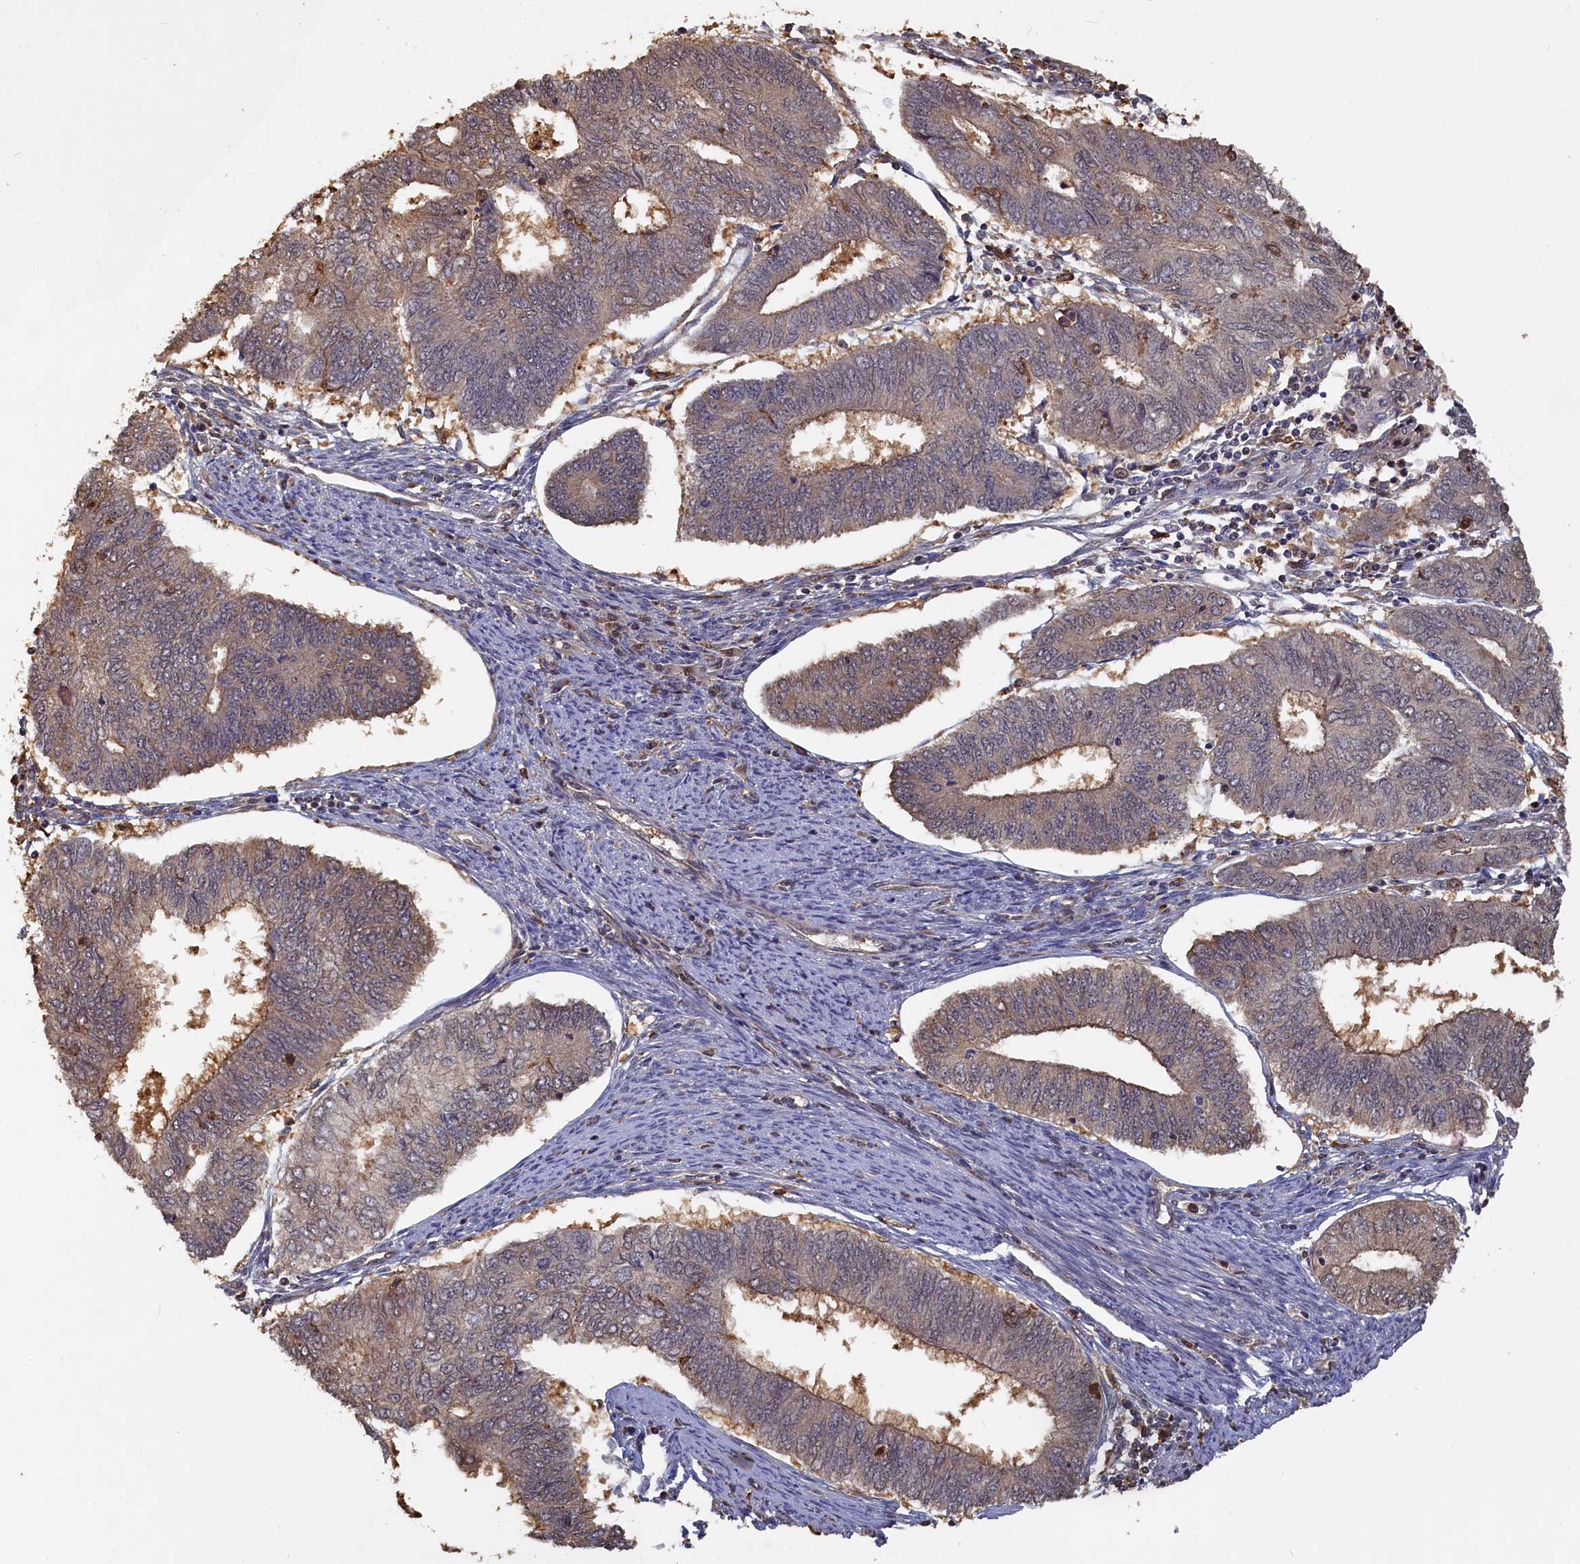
{"staining": {"intensity": "weak", "quantity": "25%-75%", "location": "cytoplasmic/membranous"}, "tissue": "endometrial cancer", "cell_type": "Tumor cells", "image_type": "cancer", "snomed": [{"axis": "morphology", "description": "Adenocarcinoma, NOS"}, {"axis": "topography", "description": "Endometrium"}], "caption": "A brown stain shows weak cytoplasmic/membranous staining of a protein in endometrial cancer tumor cells. (DAB (3,3'-diaminobenzidine) IHC with brightfield microscopy, high magnification).", "gene": "UCHL3", "patient": {"sex": "female", "age": 68}}